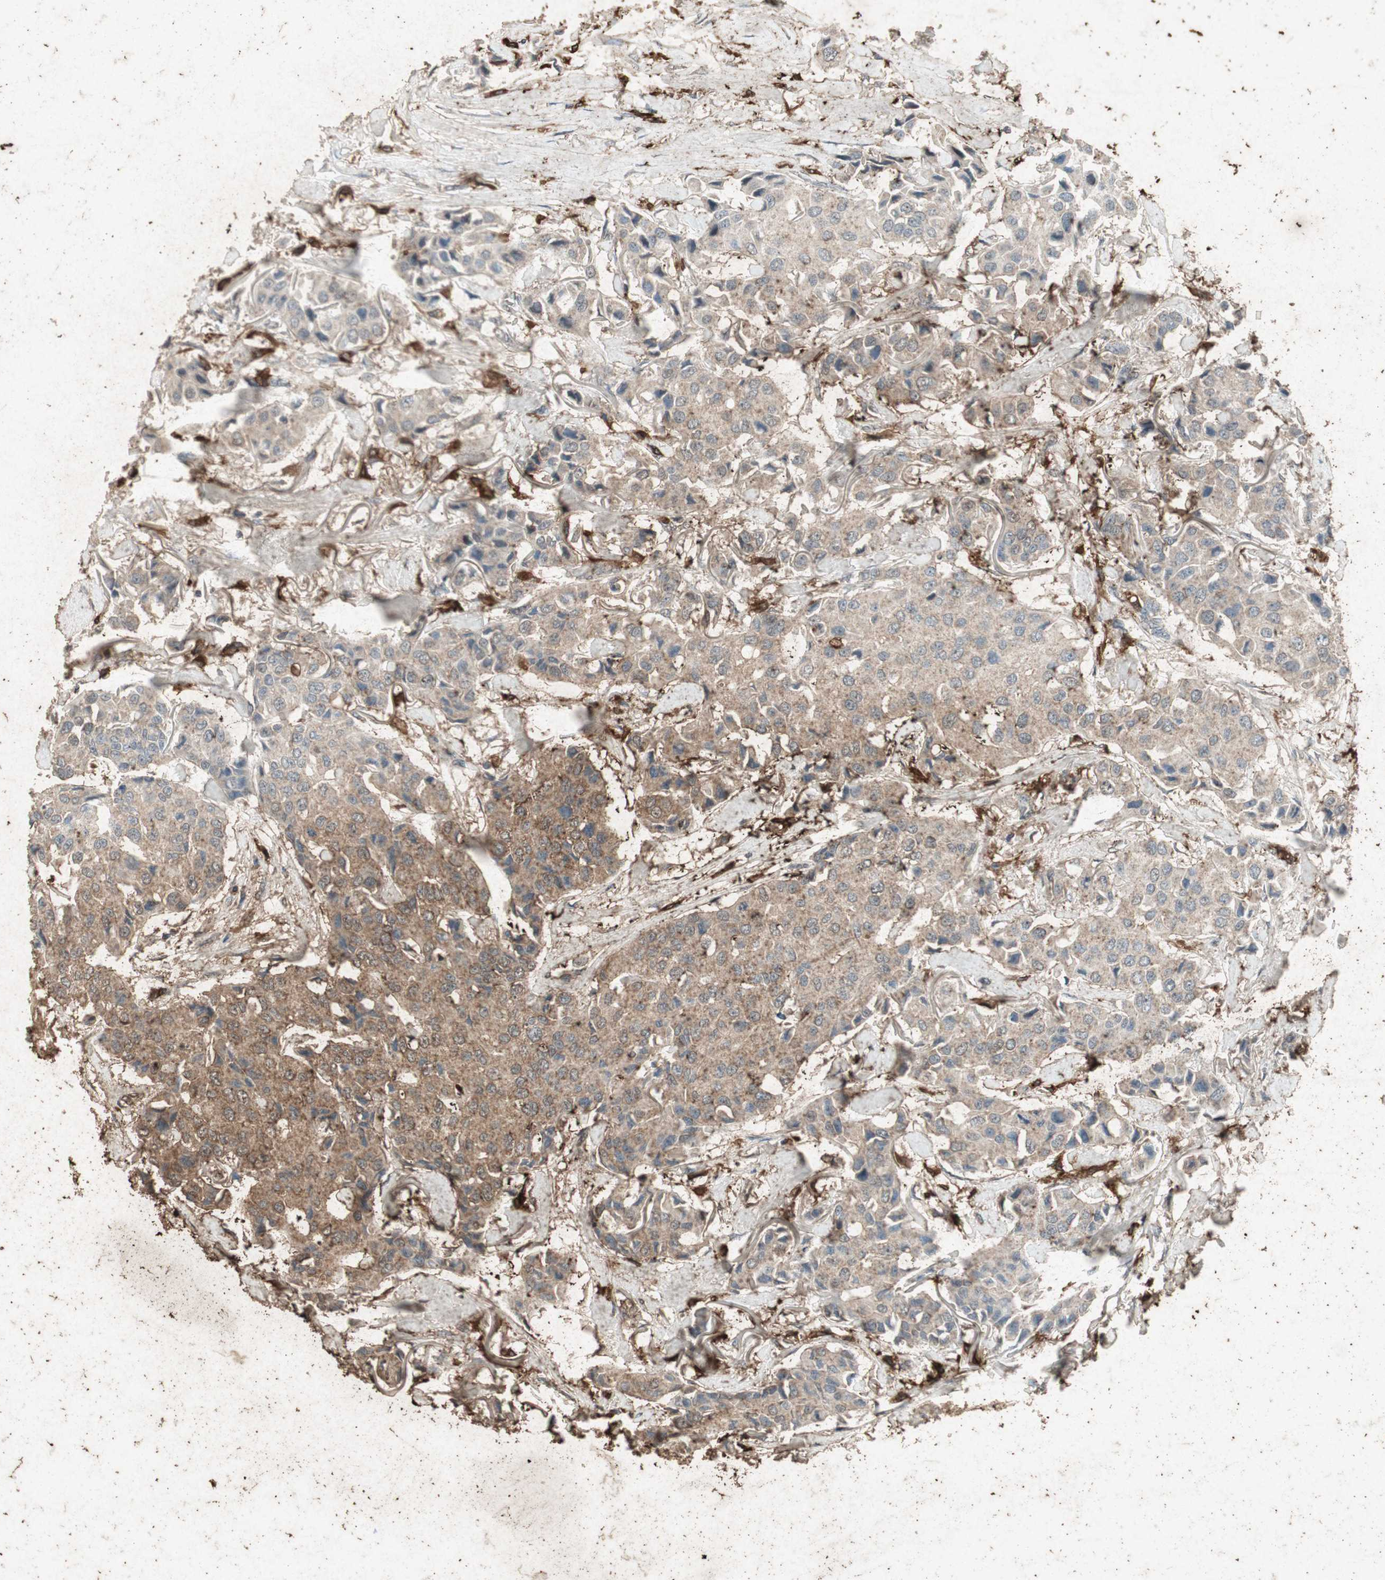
{"staining": {"intensity": "weak", "quantity": "25%-75%", "location": "cytoplasmic/membranous"}, "tissue": "breast cancer", "cell_type": "Tumor cells", "image_type": "cancer", "snomed": [{"axis": "morphology", "description": "Duct carcinoma"}, {"axis": "topography", "description": "Breast"}], "caption": "Weak cytoplasmic/membranous staining is seen in about 25%-75% of tumor cells in breast cancer (infiltrating ductal carcinoma). The protein is stained brown, and the nuclei are stained in blue (DAB (3,3'-diaminobenzidine) IHC with brightfield microscopy, high magnification).", "gene": "TYROBP", "patient": {"sex": "female", "age": 80}}